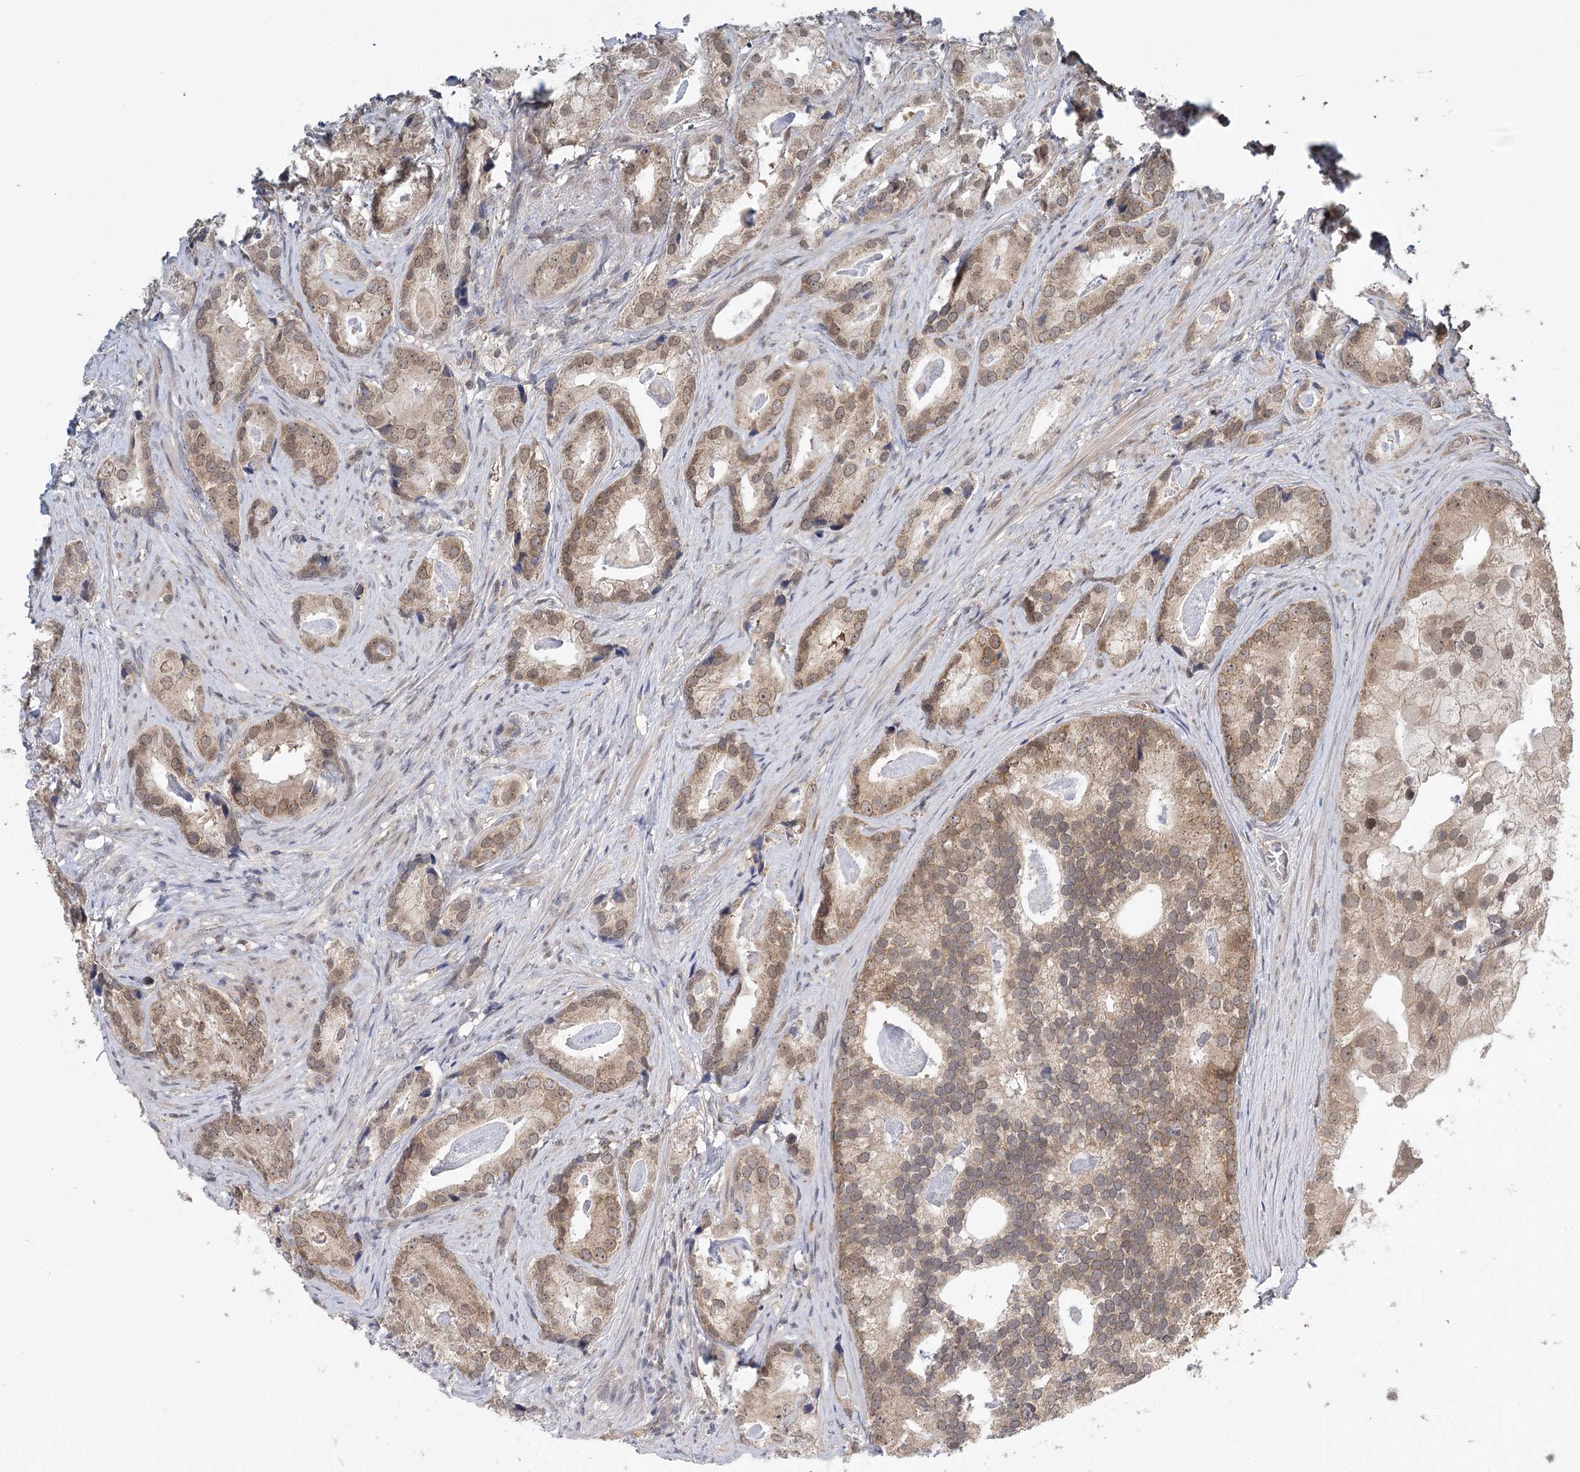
{"staining": {"intensity": "weak", "quantity": ">75%", "location": "cytoplasmic/membranous,nuclear"}, "tissue": "prostate cancer", "cell_type": "Tumor cells", "image_type": "cancer", "snomed": [{"axis": "morphology", "description": "Adenocarcinoma, Low grade"}, {"axis": "topography", "description": "Prostate"}], "caption": "Prostate cancer (low-grade adenocarcinoma) was stained to show a protein in brown. There is low levels of weak cytoplasmic/membranous and nuclear expression in about >75% of tumor cells.", "gene": "NOPCHAP1", "patient": {"sex": "male", "age": 71}}